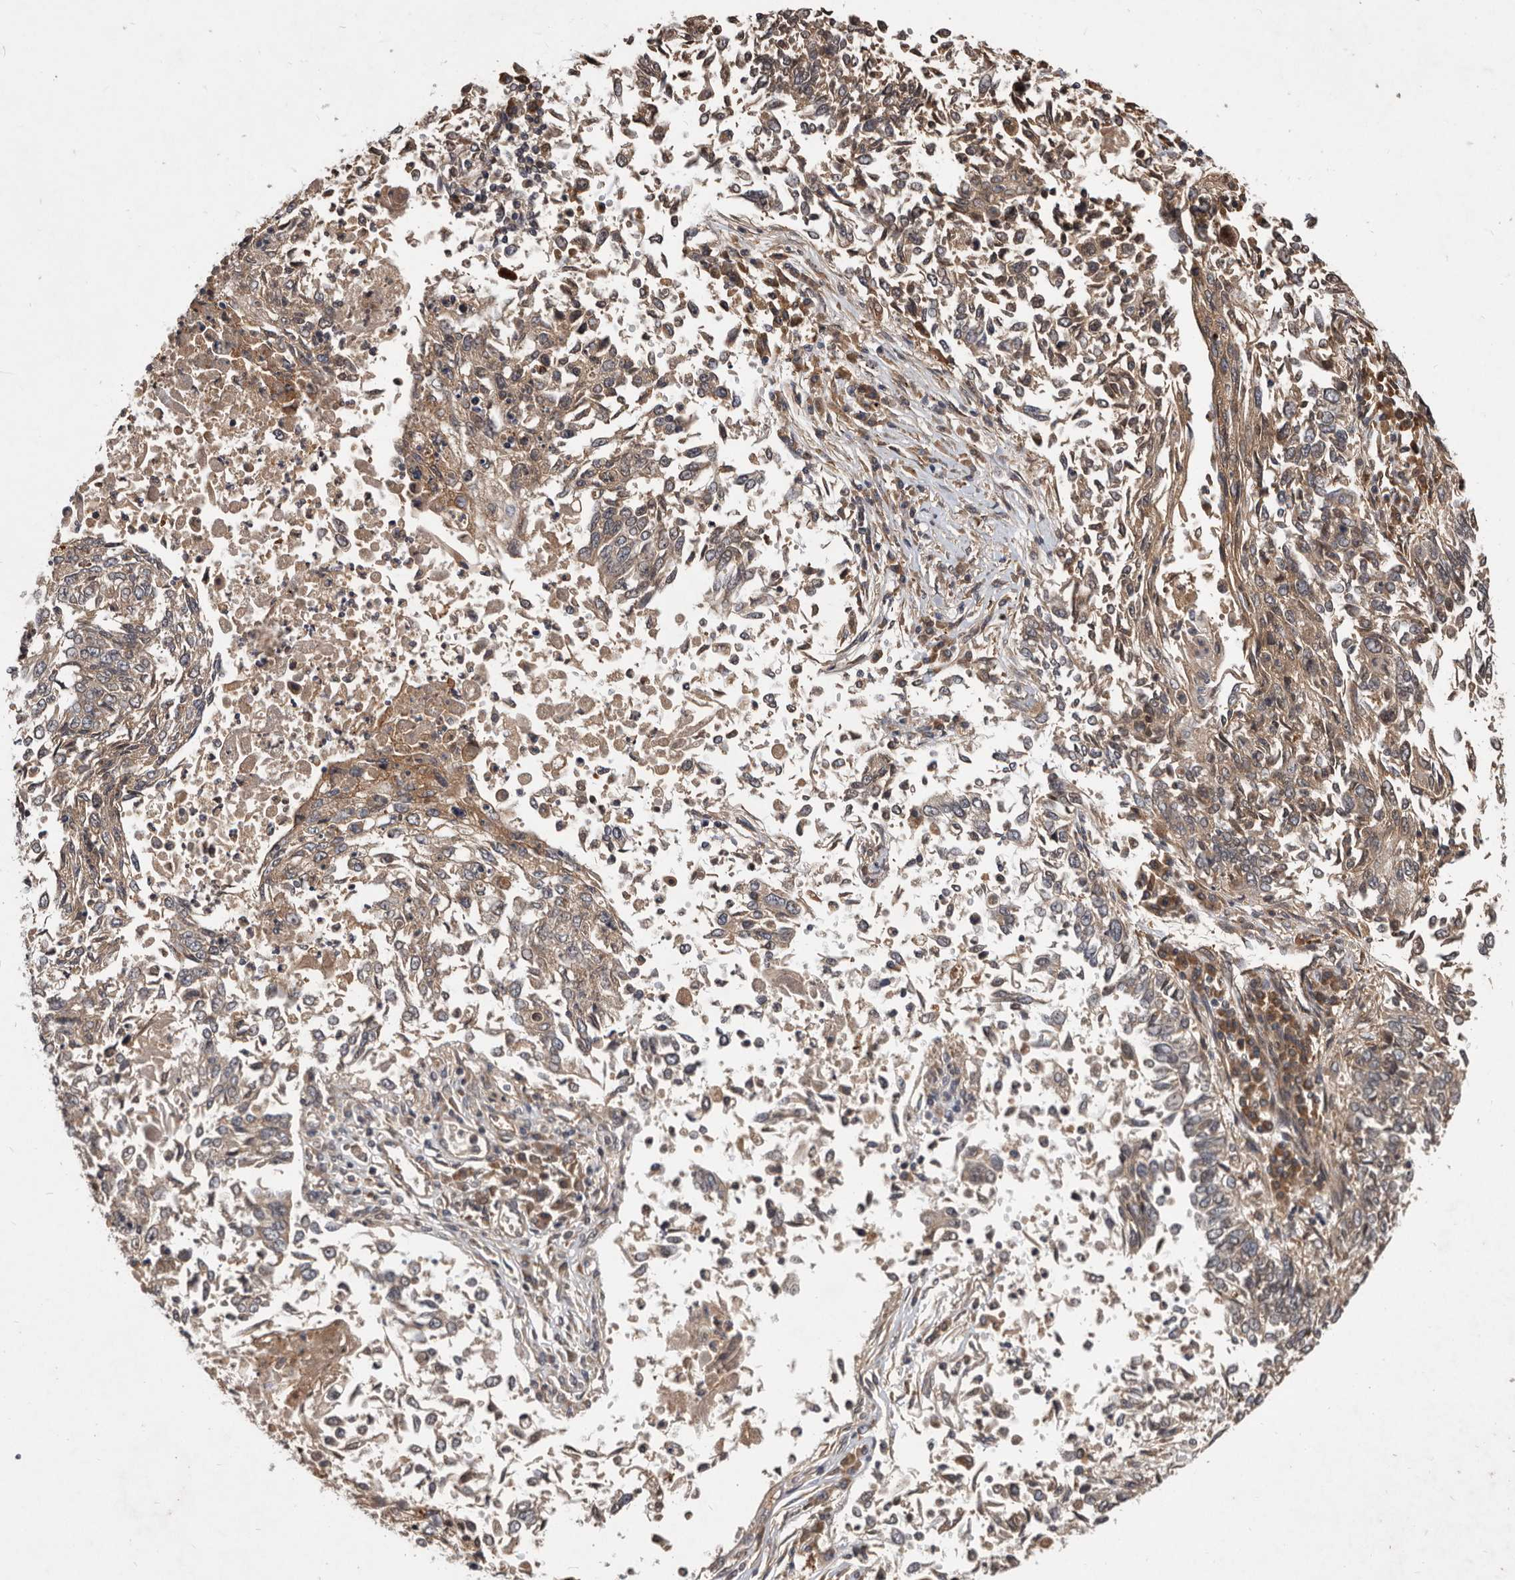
{"staining": {"intensity": "weak", "quantity": ">75%", "location": "cytoplasmic/membranous"}, "tissue": "lung cancer", "cell_type": "Tumor cells", "image_type": "cancer", "snomed": [{"axis": "morphology", "description": "Normal tissue, NOS"}, {"axis": "morphology", "description": "Squamous cell carcinoma, NOS"}, {"axis": "topography", "description": "Cartilage tissue"}, {"axis": "topography", "description": "Bronchus"}, {"axis": "topography", "description": "Lung"}, {"axis": "topography", "description": "Peripheral nerve tissue"}], "caption": "Weak cytoplasmic/membranous protein positivity is seen in about >75% of tumor cells in squamous cell carcinoma (lung). Immunohistochemistry (ihc) stains the protein of interest in brown and the nuclei are stained blue.", "gene": "DNAJC28", "patient": {"sex": "female", "age": 49}}